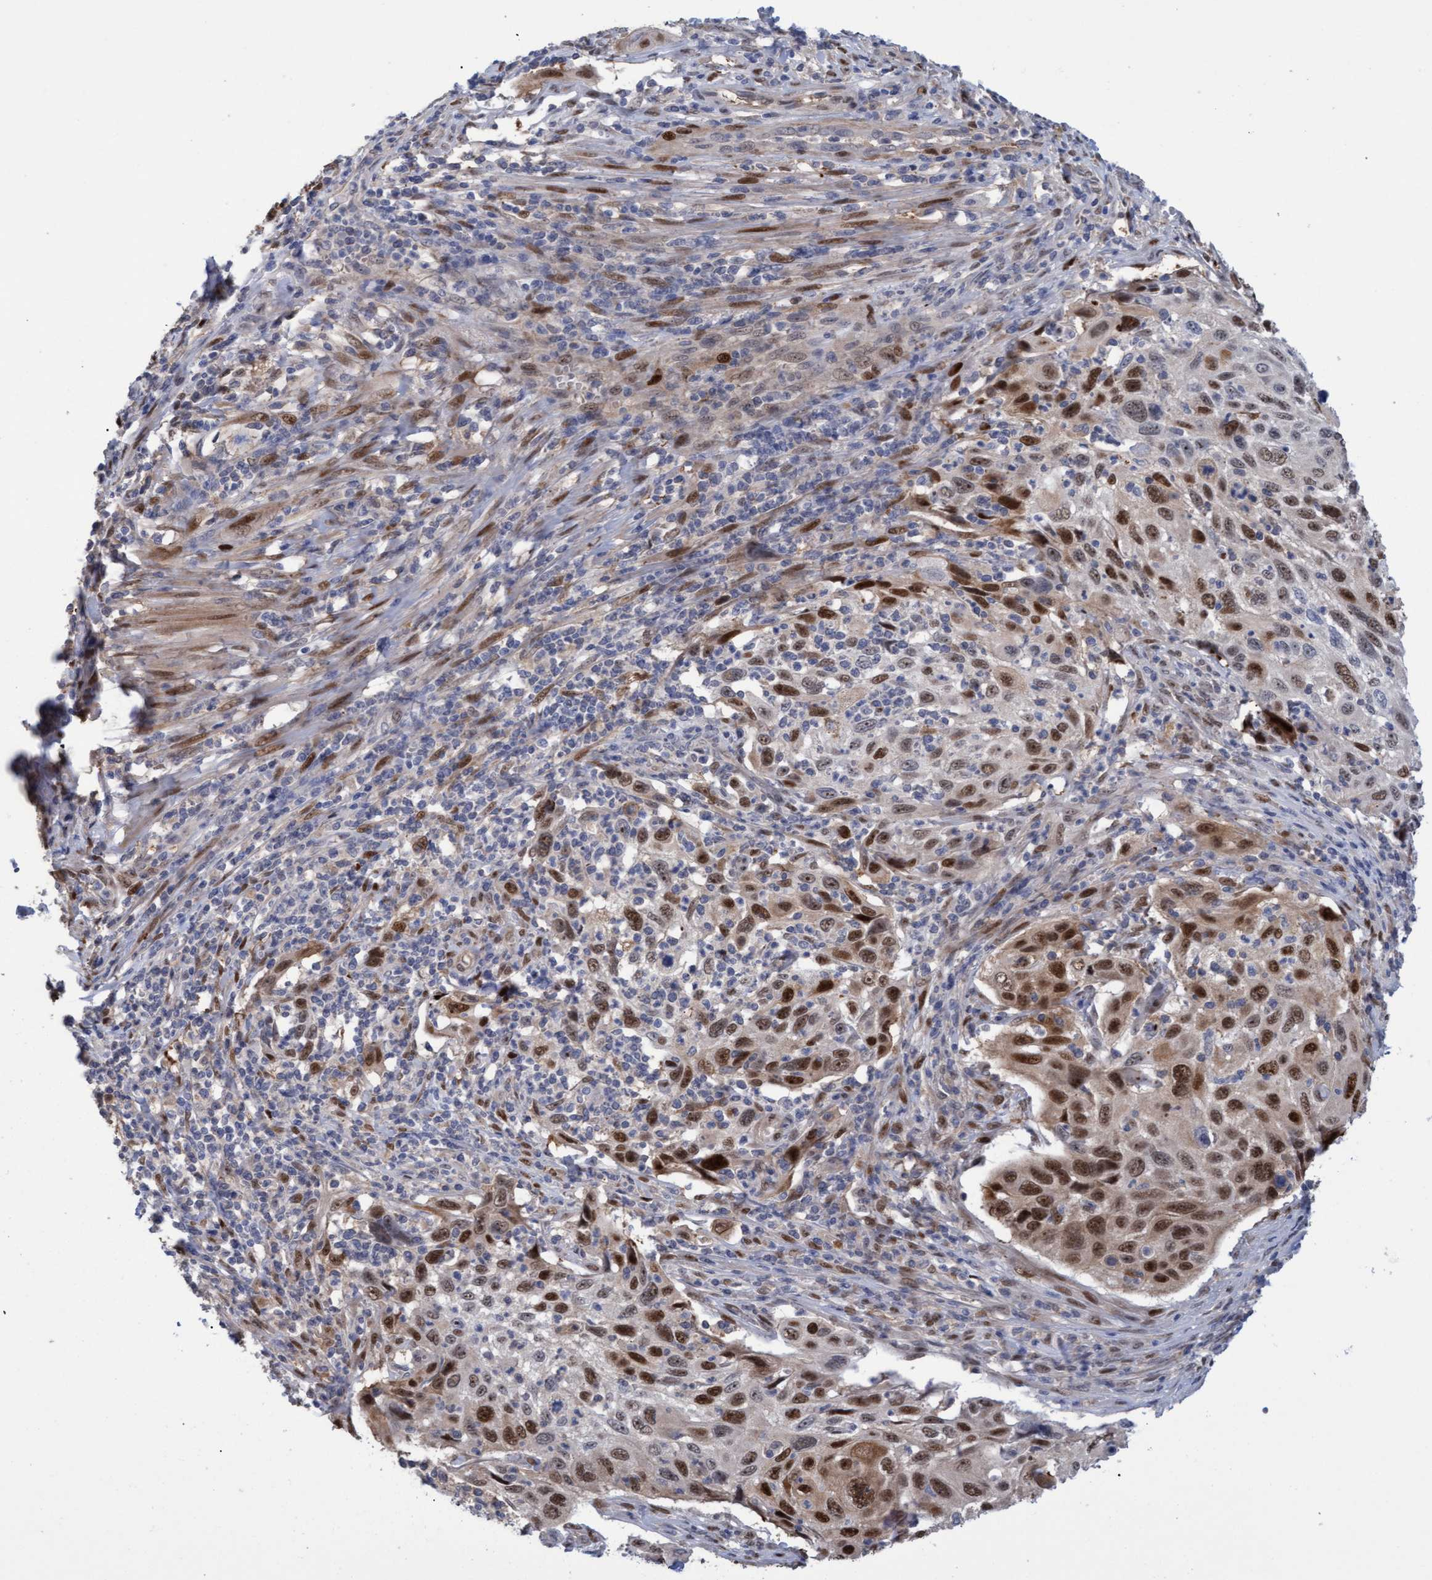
{"staining": {"intensity": "strong", "quantity": ">75%", "location": "nuclear"}, "tissue": "cervical cancer", "cell_type": "Tumor cells", "image_type": "cancer", "snomed": [{"axis": "morphology", "description": "Squamous cell carcinoma, NOS"}, {"axis": "topography", "description": "Cervix"}], "caption": "A high-resolution image shows immunohistochemistry (IHC) staining of cervical squamous cell carcinoma, which reveals strong nuclear positivity in approximately >75% of tumor cells.", "gene": "PINX1", "patient": {"sex": "female", "age": 70}}